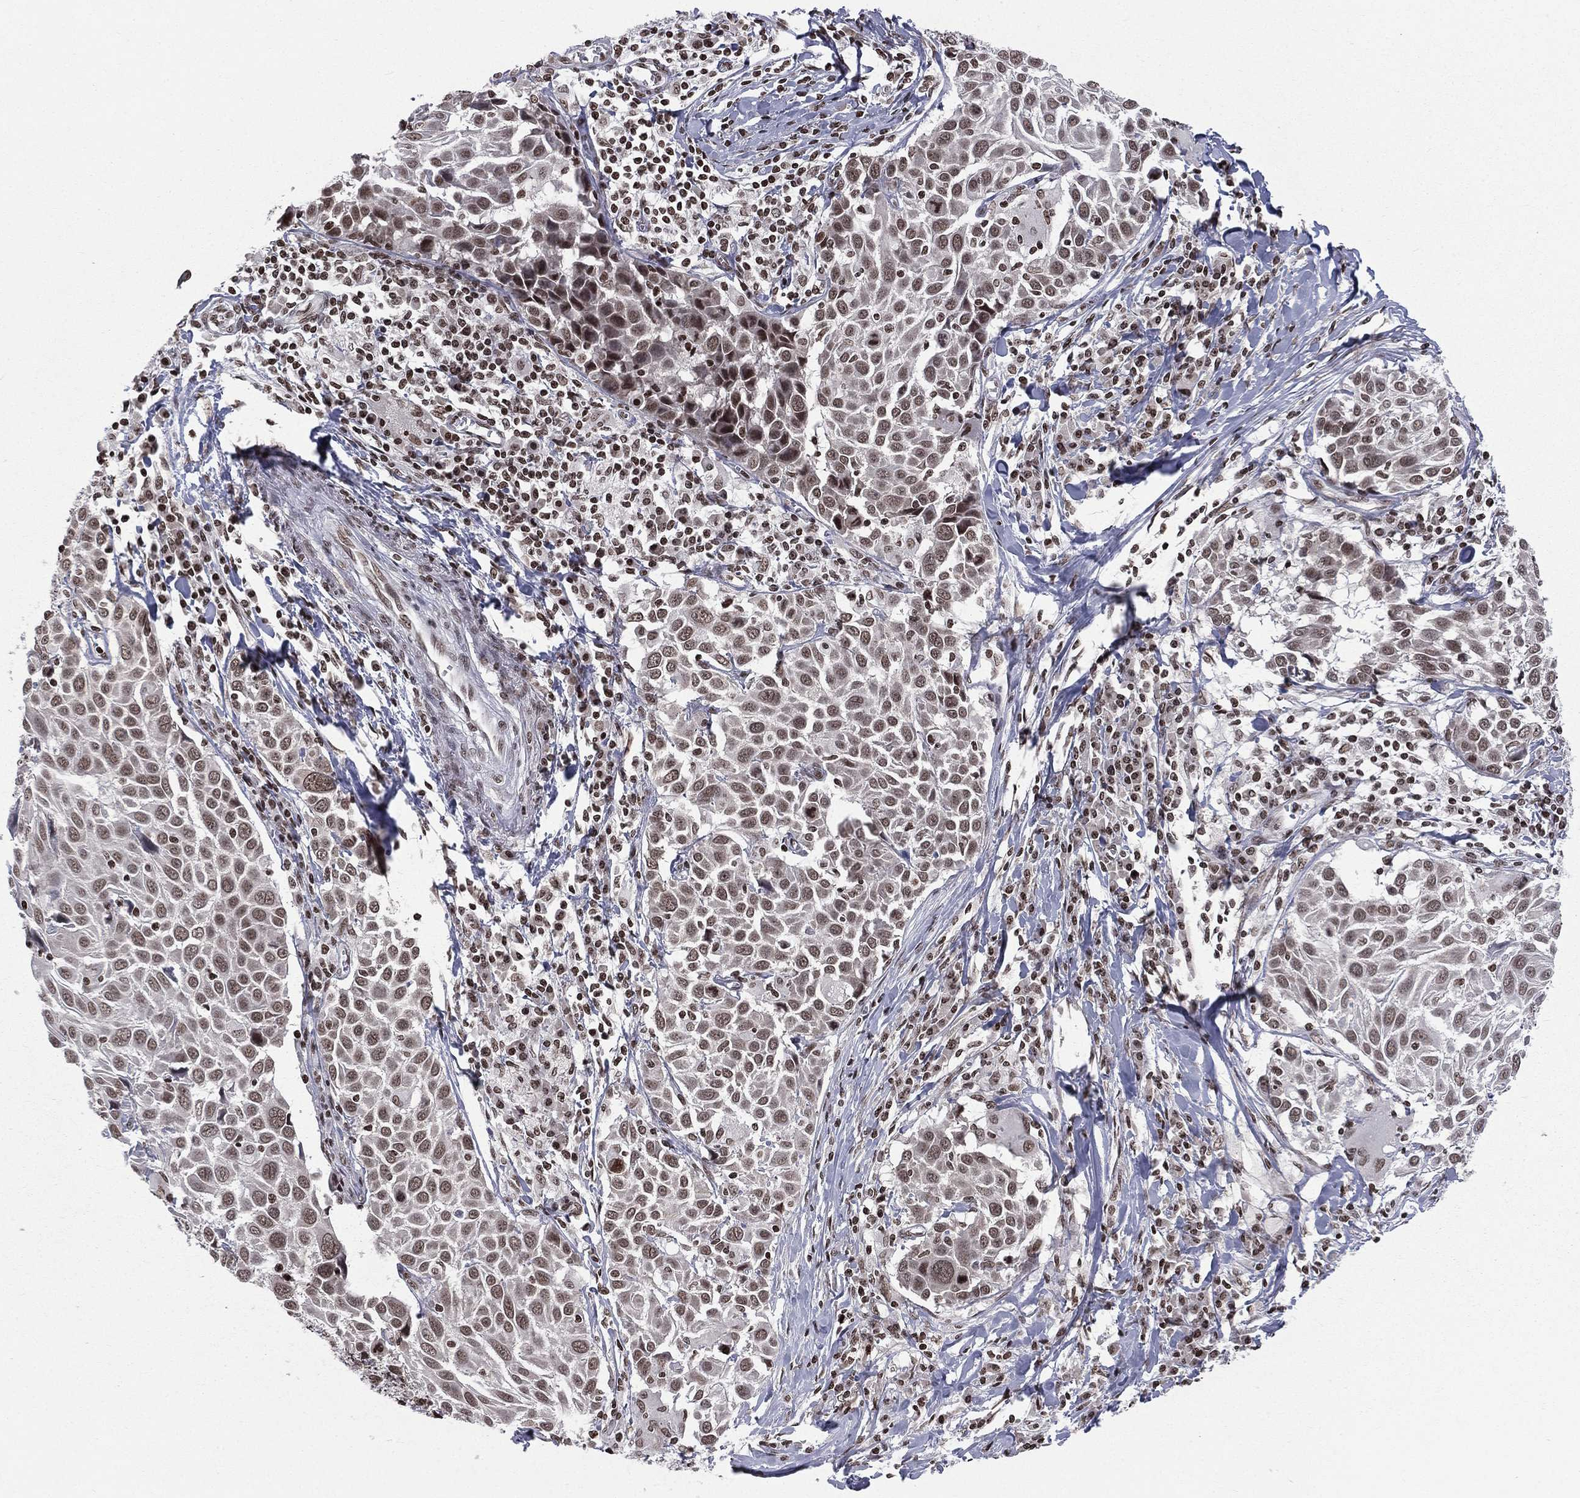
{"staining": {"intensity": "weak", "quantity": "25%-75%", "location": "nuclear"}, "tissue": "lung cancer", "cell_type": "Tumor cells", "image_type": "cancer", "snomed": [{"axis": "morphology", "description": "Squamous cell carcinoma, NOS"}, {"axis": "topography", "description": "Lung"}], "caption": "Immunohistochemical staining of human lung cancer shows weak nuclear protein expression in about 25%-75% of tumor cells.", "gene": "RFX7", "patient": {"sex": "male", "age": 57}}